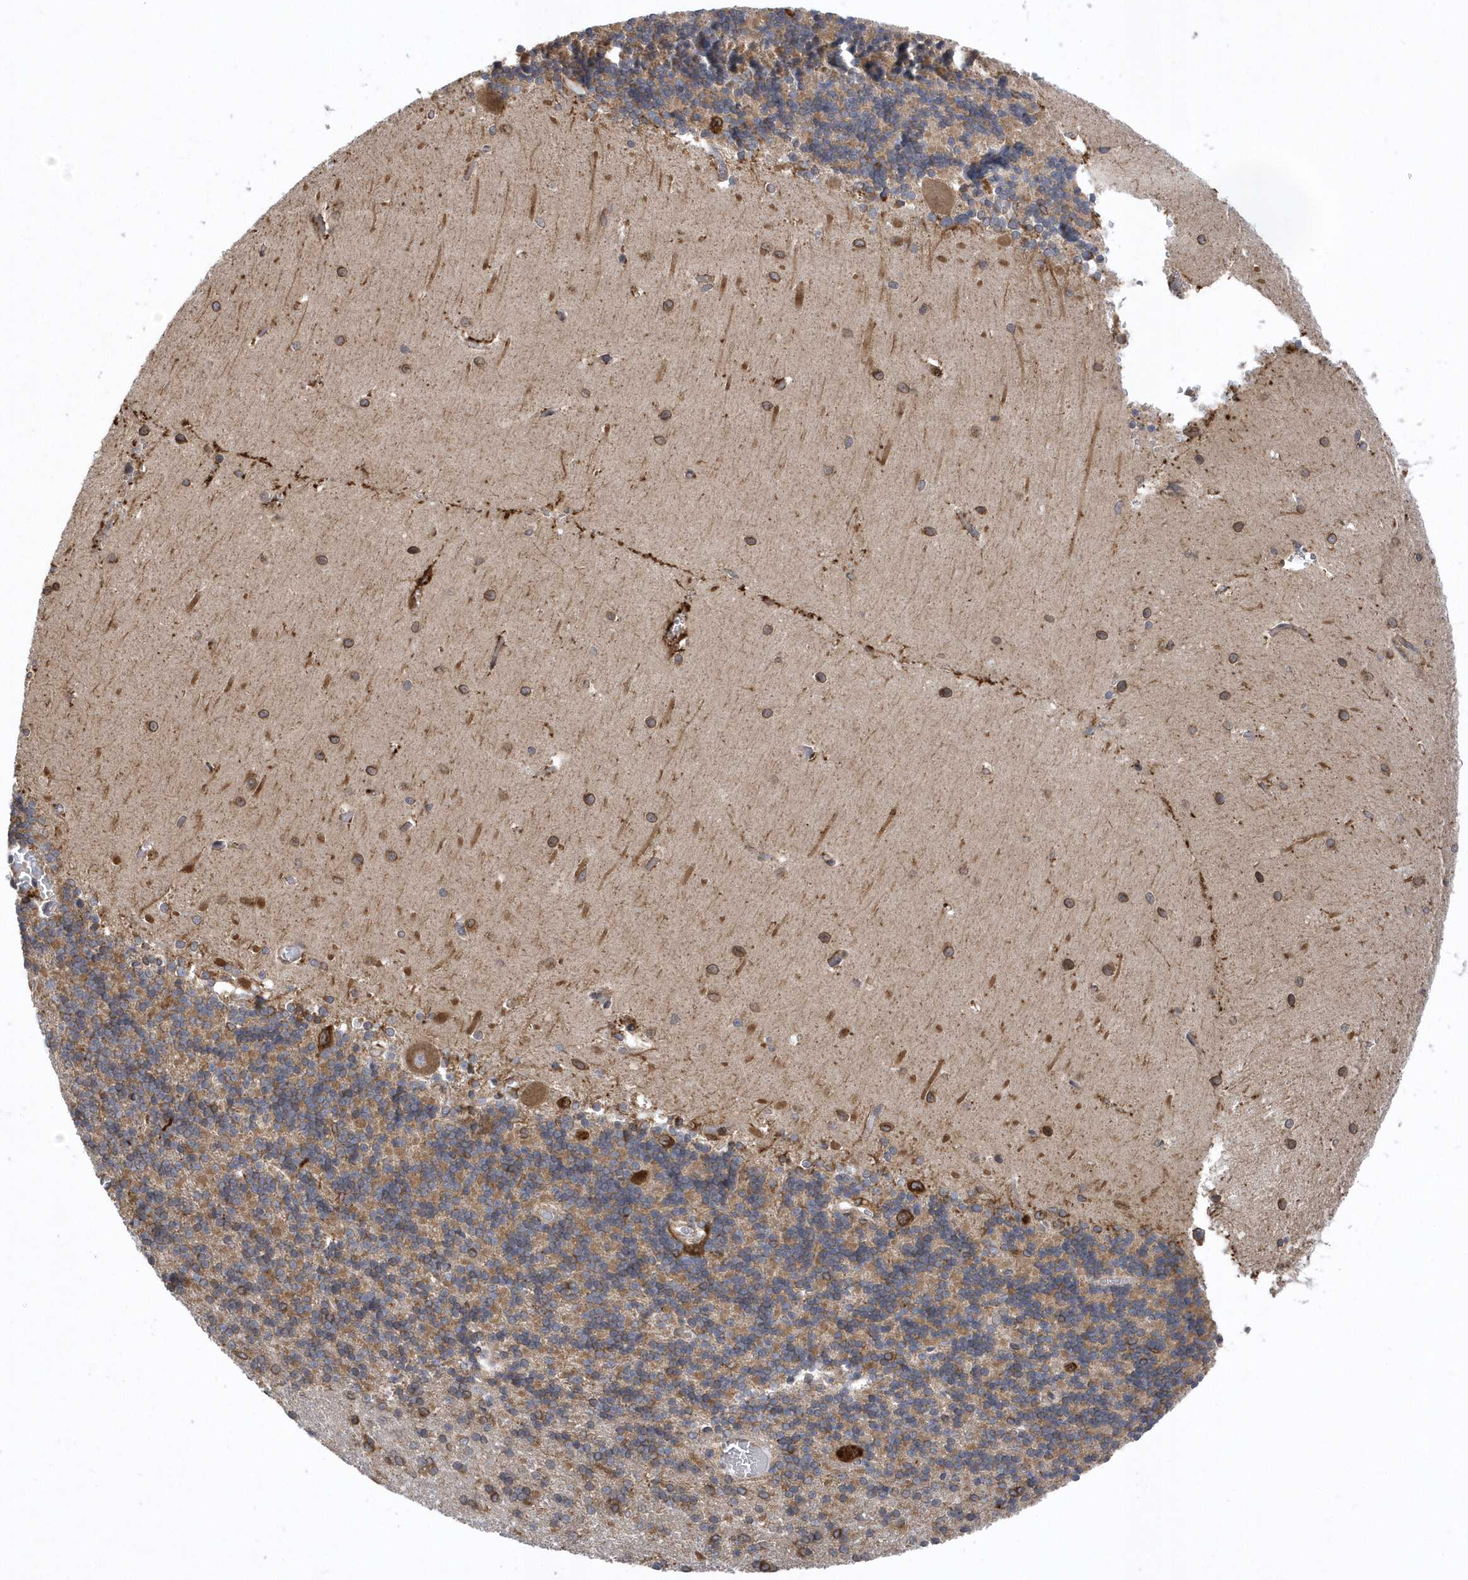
{"staining": {"intensity": "moderate", "quantity": "25%-75%", "location": "cytoplasmic/membranous"}, "tissue": "cerebellum", "cell_type": "Cells in granular layer", "image_type": "normal", "snomed": [{"axis": "morphology", "description": "Normal tissue, NOS"}, {"axis": "topography", "description": "Cerebellum"}], "caption": "Cerebellum stained with DAB (3,3'-diaminobenzidine) immunohistochemistry (IHC) reveals medium levels of moderate cytoplasmic/membranous staining in about 25%-75% of cells in granular layer.", "gene": "VAMP7", "patient": {"sex": "male", "age": 37}}